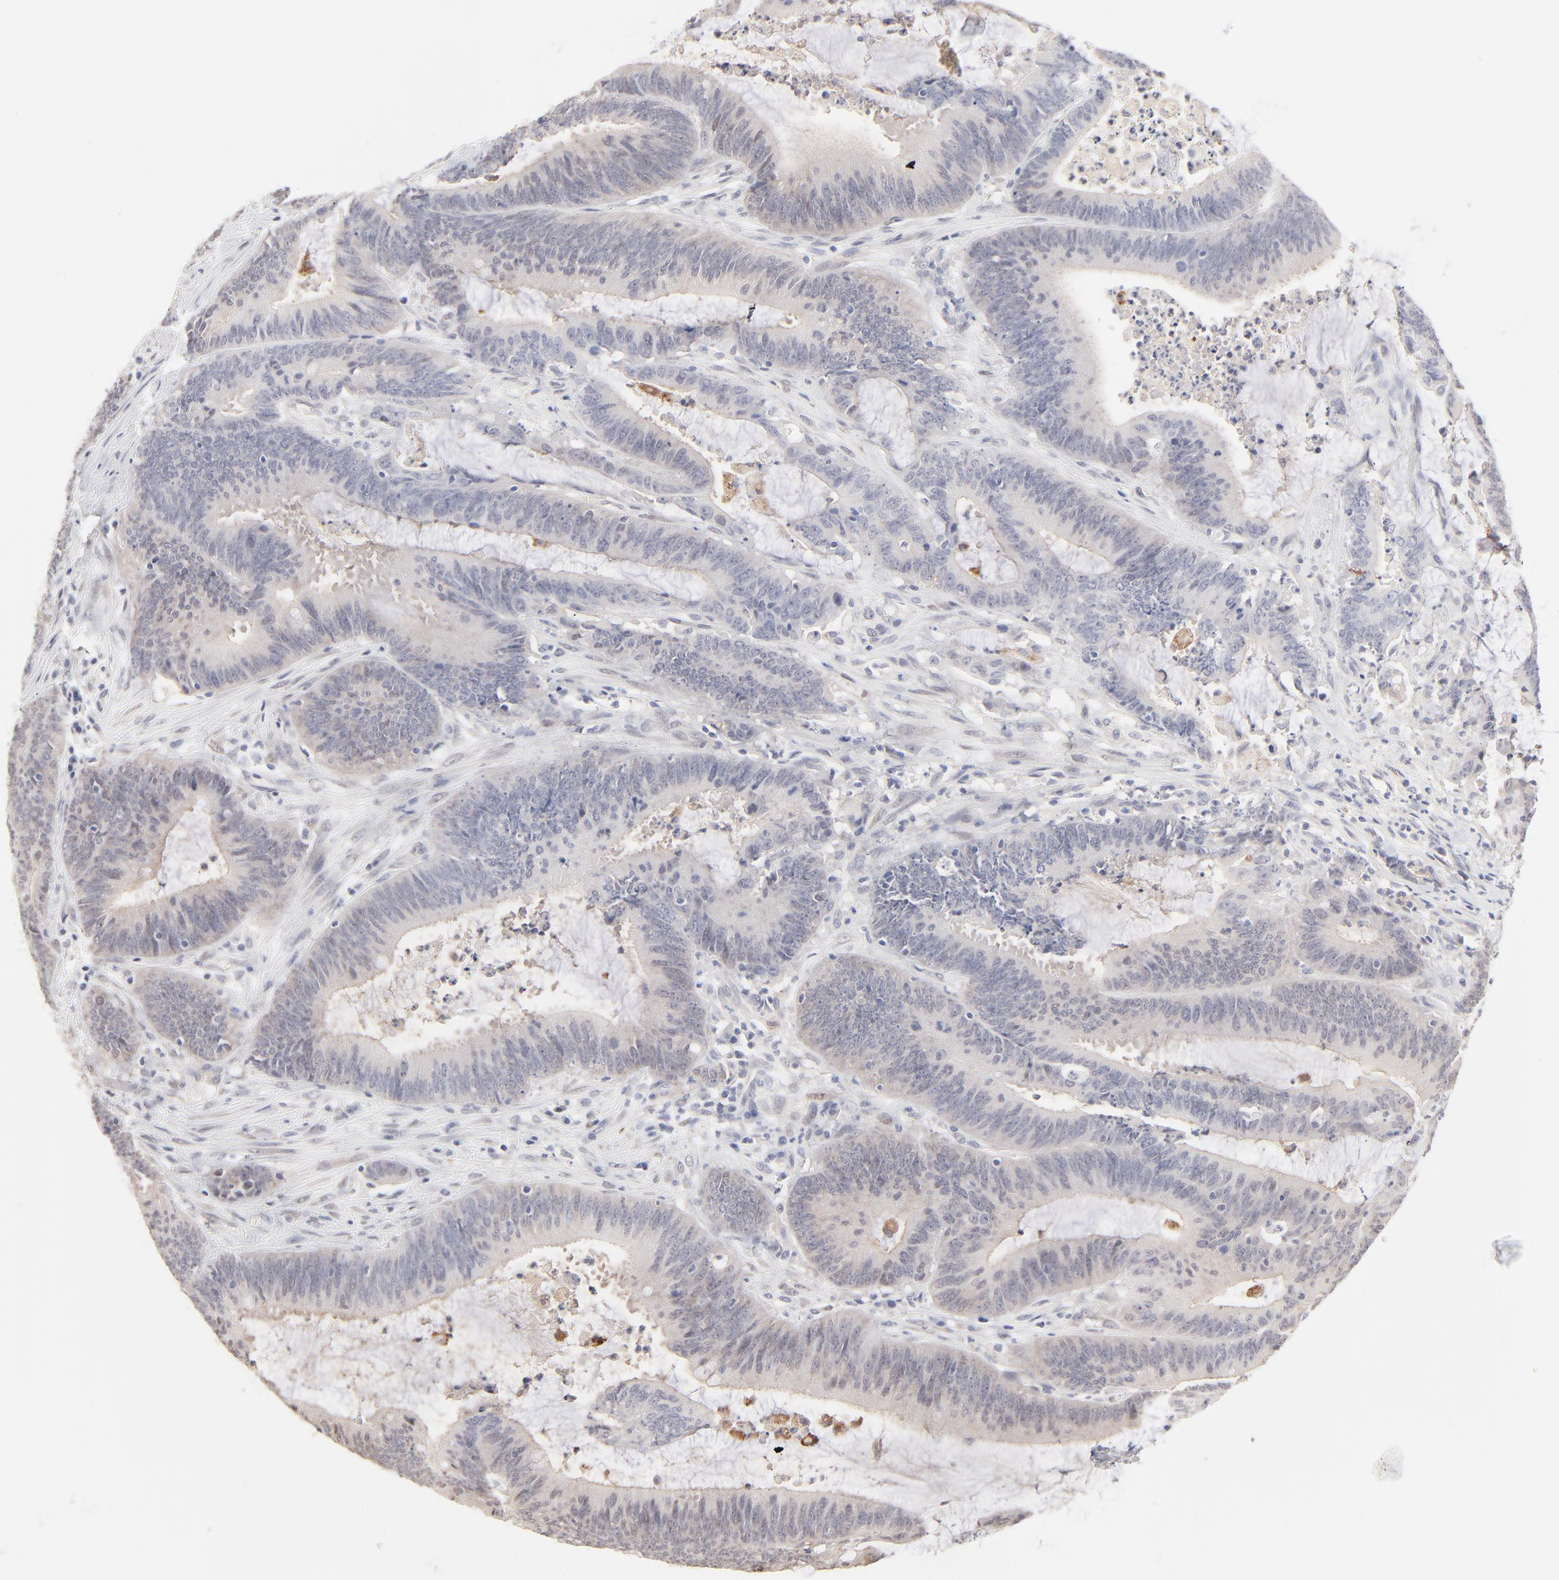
{"staining": {"intensity": "weak", "quantity": "<25%", "location": "cytoplasmic/membranous,nuclear"}, "tissue": "colorectal cancer", "cell_type": "Tumor cells", "image_type": "cancer", "snomed": [{"axis": "morphology", "description": "Adenocarcinoma, NOS"}, {"axis": "topography", "description": "Rectum"}], "caption": "There is no significant staining in tumor cells of adenocarcinoma (colorectal).", "gene": "RBM3", "patient": {"sex": "female", "age": 66}}